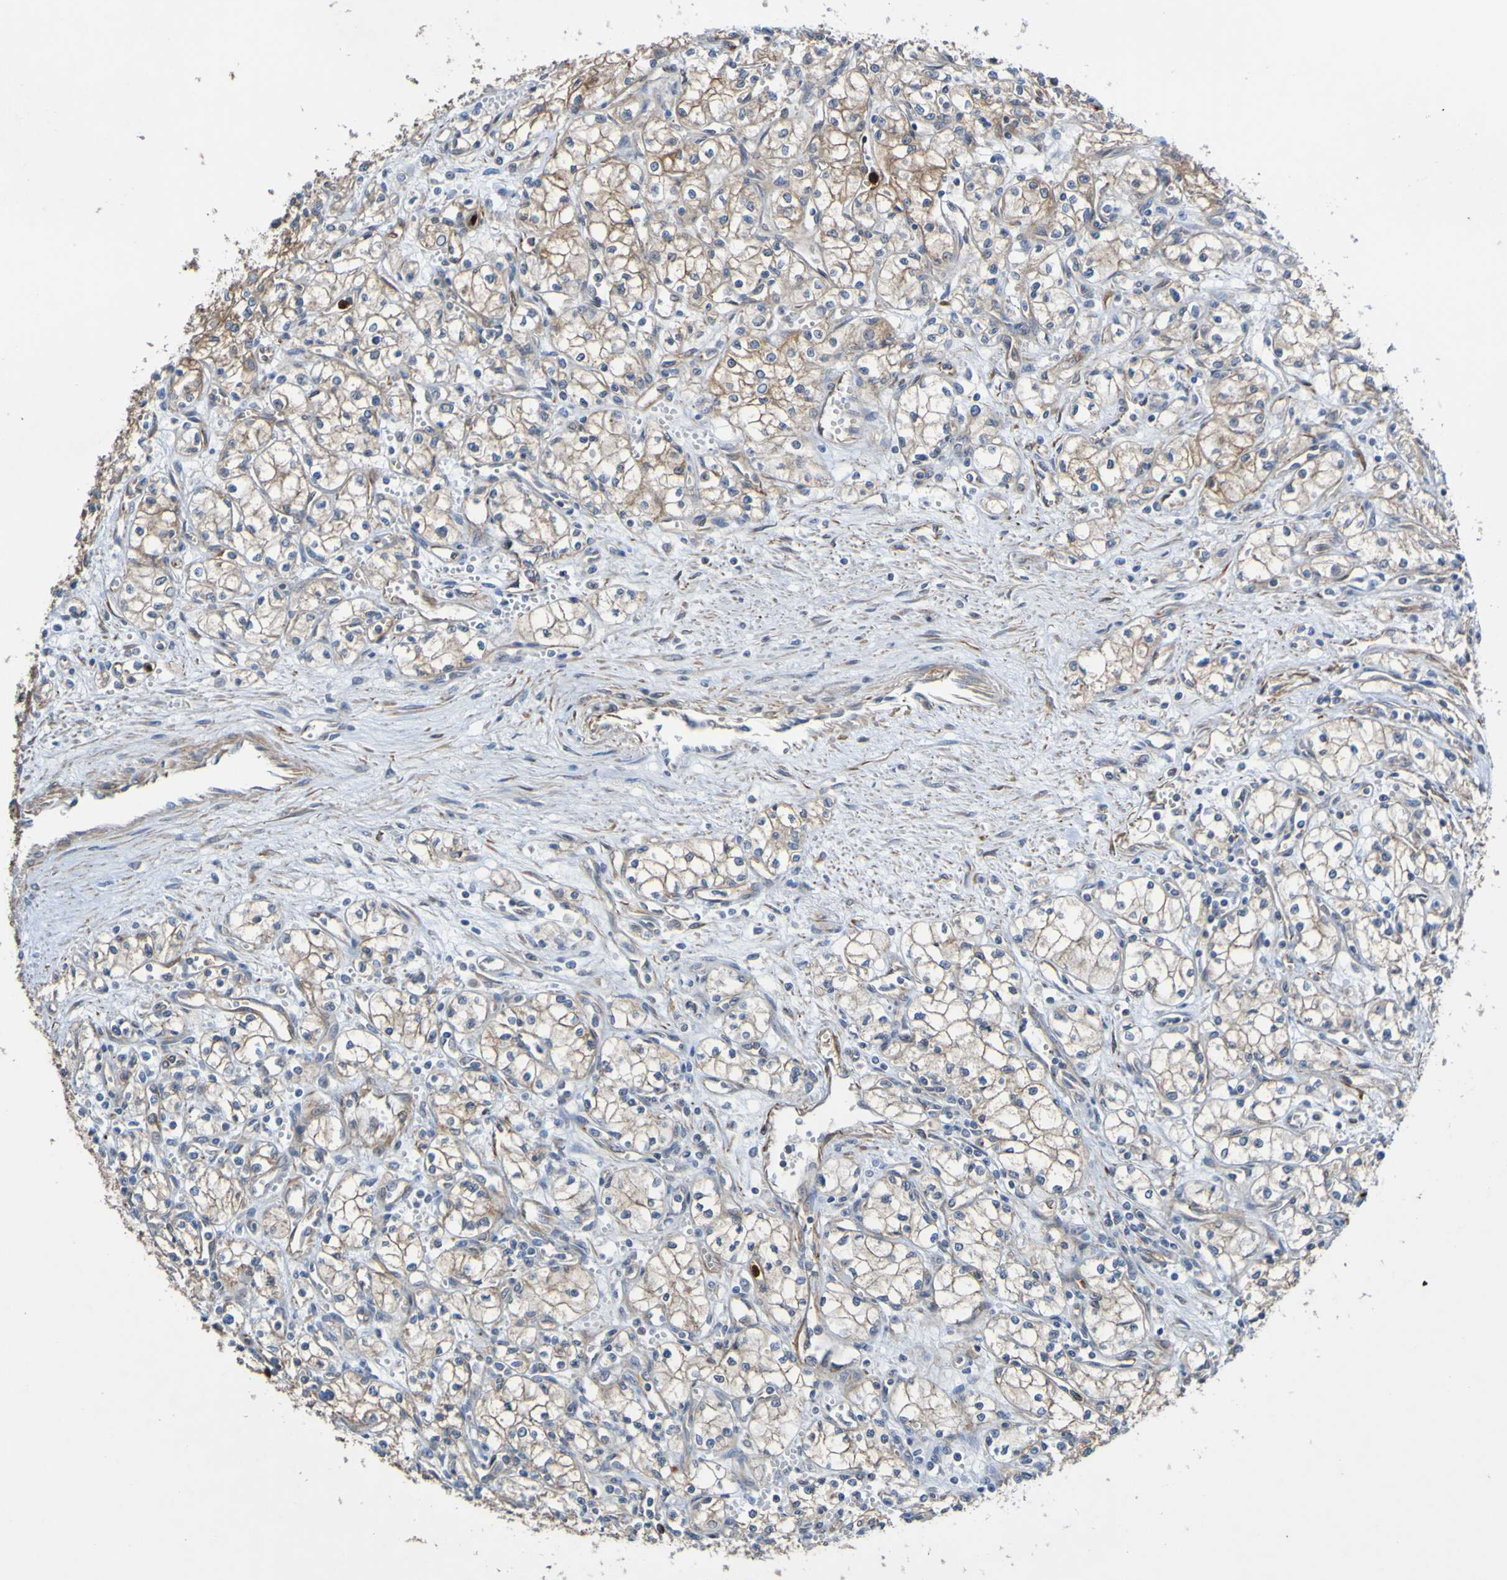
{"staining": {"intensity": "moderate", "quantity": ">75%", "location": "cytoplasmic/membranous"}, "tissue": "renal cancer", "cell_type": "Tumor cells", "image_type": "cancer", "snomed": [{"axis": "morphology", "description": "Normal tissue, NOS"}, {"axis": "morphology", "description": "Adenocarcinoma, NOS"}, {"axis": "topography", "description": "Kidney"}], "caption": "A brown stain highlights moderate cytoplasmic/membranous staining of a protein in human adenocarcinoma (renal) tumor cells.", "gene": "ST8SIA6", "patient": {"sex": "male", "age": 59}}